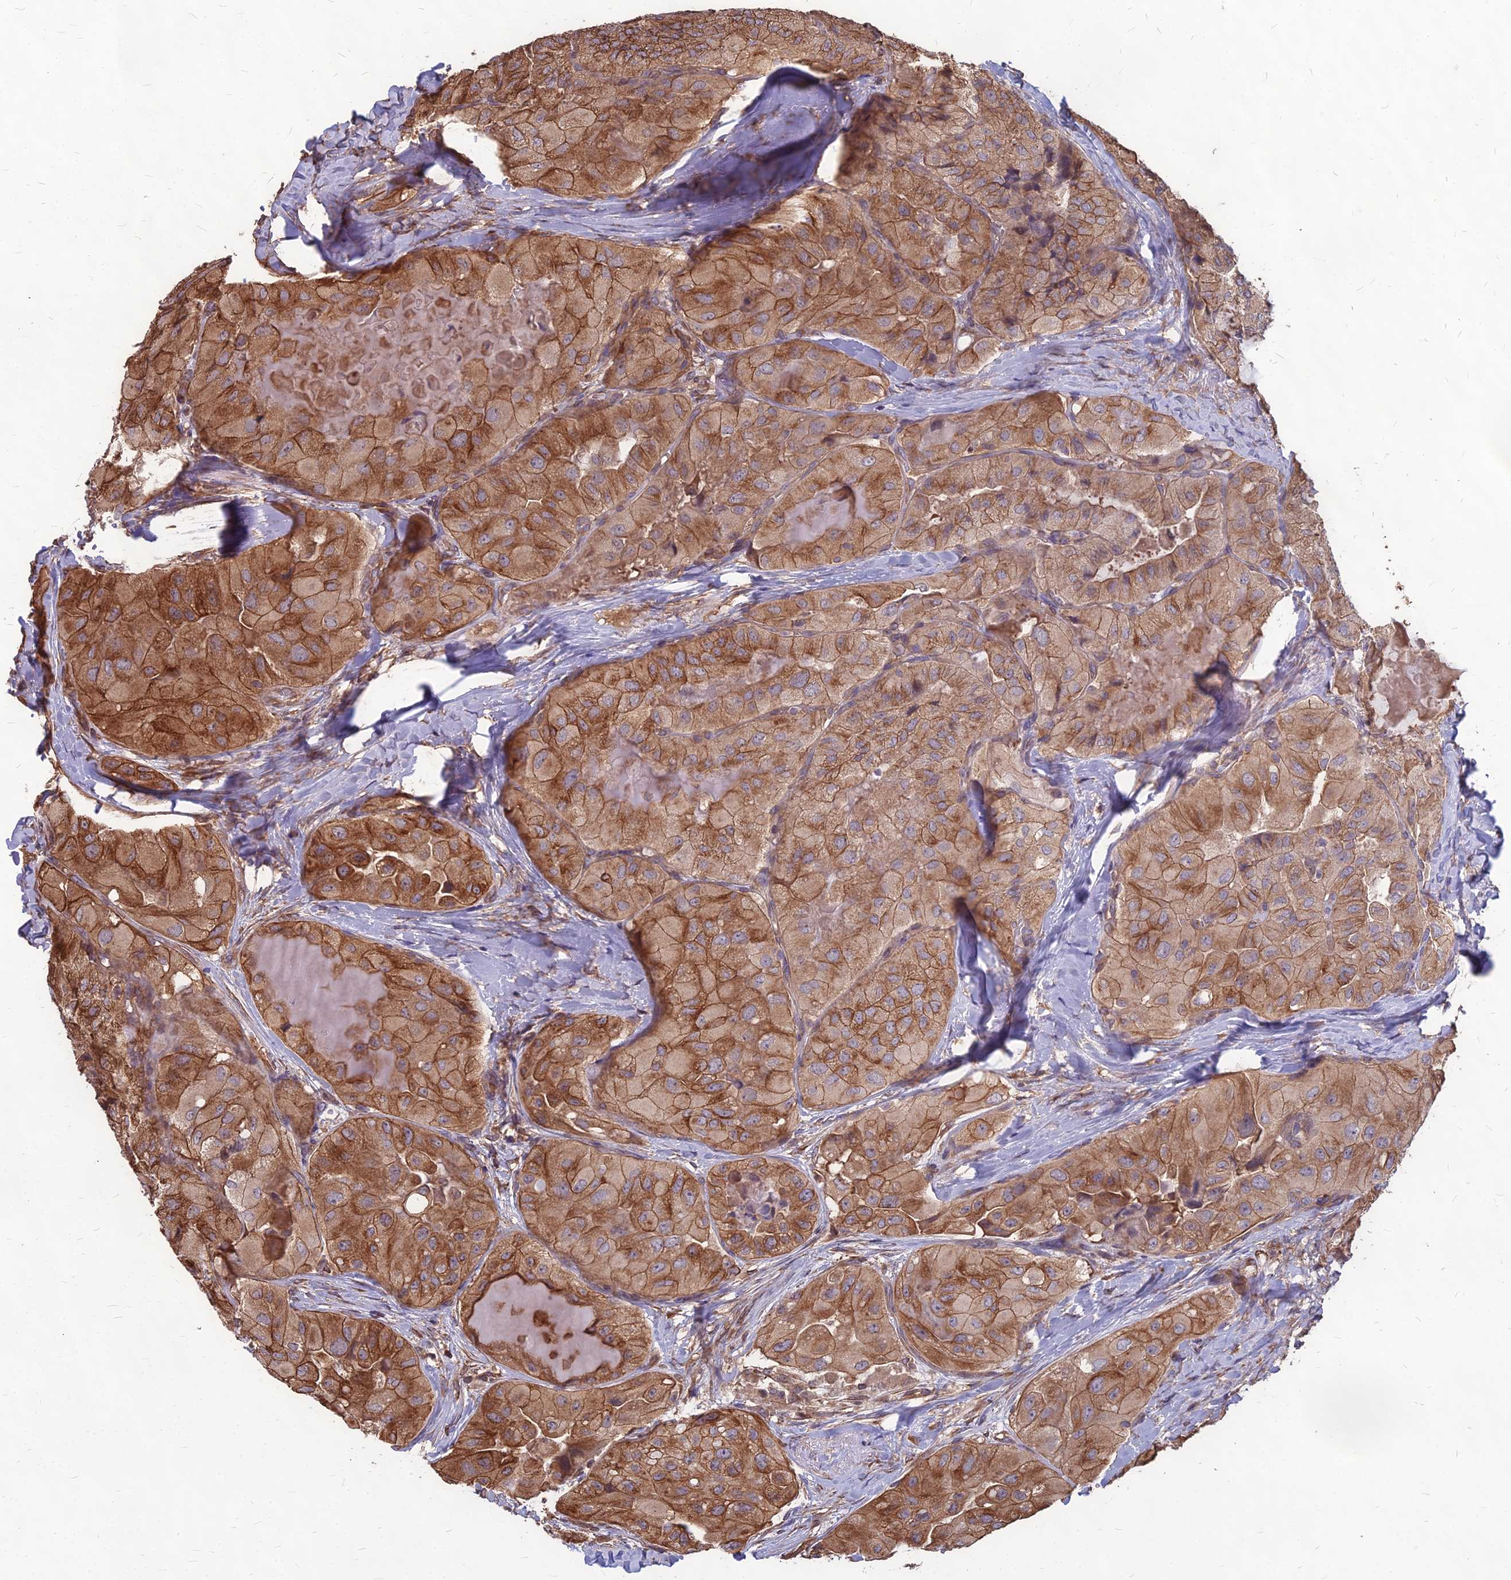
{"staining": {"intensity": "moderate", "quantity": ">75%", "location": "cytoplasmic/membranous"}, "tissue": "thyroid cancer", "cell_type": "Tumor cells", "image_type": "cancer", "snomed": [{"axis": "morphology", "description": "Normal tissue, NOS"}, {"axis": "morphology", "description": "Papillary adenocarcinoma, NOS"}, {"axis": "topography", "description": "Thyroid gland"}], "caption": "A micrograph showing moderate cytoplasmic/membranous staining in approximately >75% of tumor cells in thyroid cancer, as visualized by brown immunohistochemical staining.", "gene": "LSM6", "patient": {"sex": "female", "age": 59}}